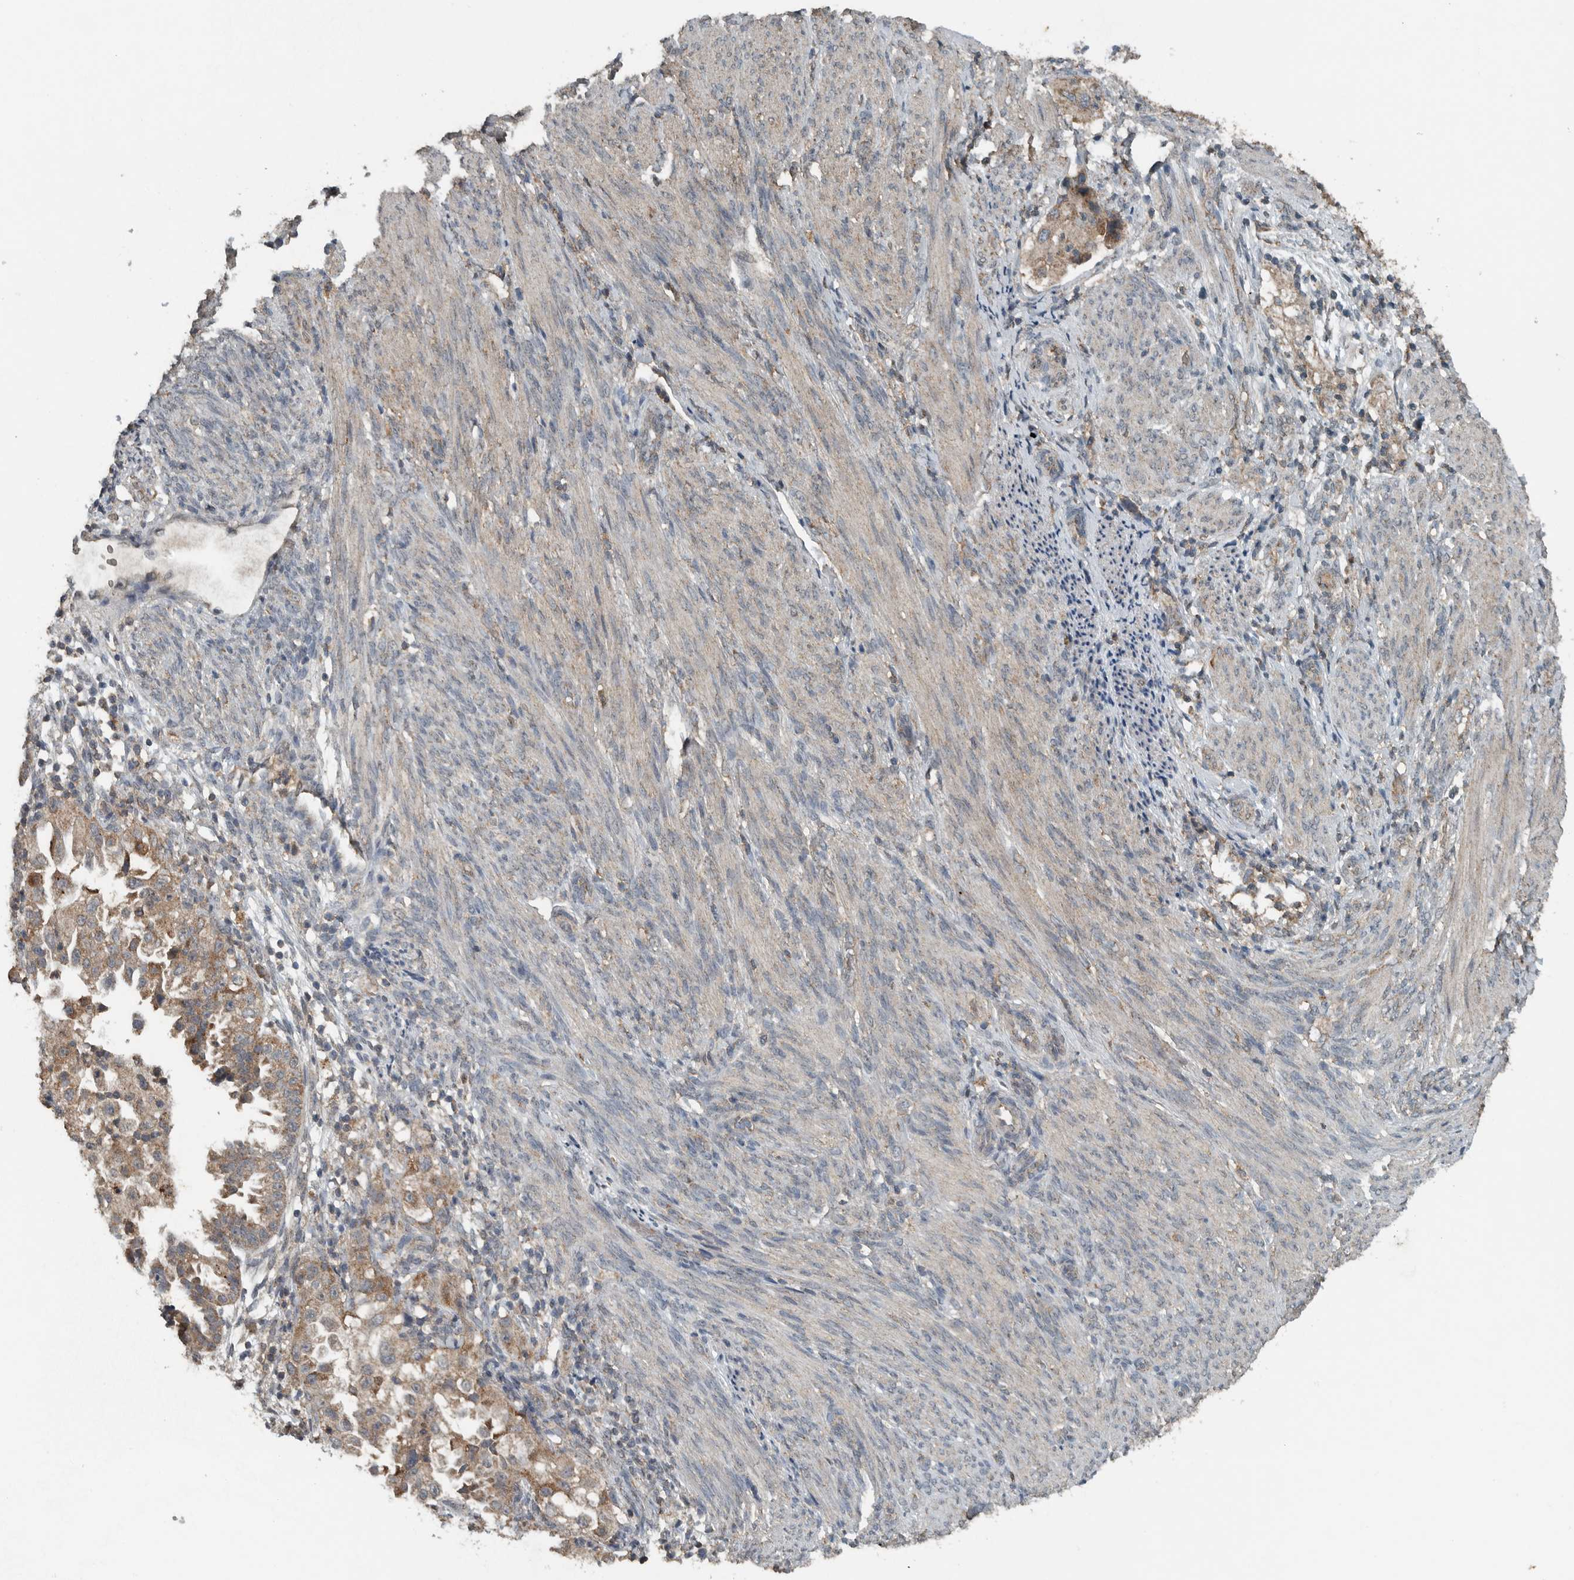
{"staining": {"intensity": "moderate", "quantity": ">75%", "location": "cytoplasmic/membranous"}, "tissue": "endometrial cancer", "cell_type": "Tumor cells", "image_type": "cancer", "snomed": [{"axis": "morphology", "description": "Adenocarcinoma, NOS"}, {"axis": "topography", "description": "Endometrium"}], "caption": "Protein positivity by immunohistochemistry (IHC) demonstrates moderate cytoplasmic/membranous staining in approximately >75% of tumor cells in endometrial cancer (adenocarcinoma).", "gene": "IL6ST", "patient": {"sex": "female", "age": 85}}